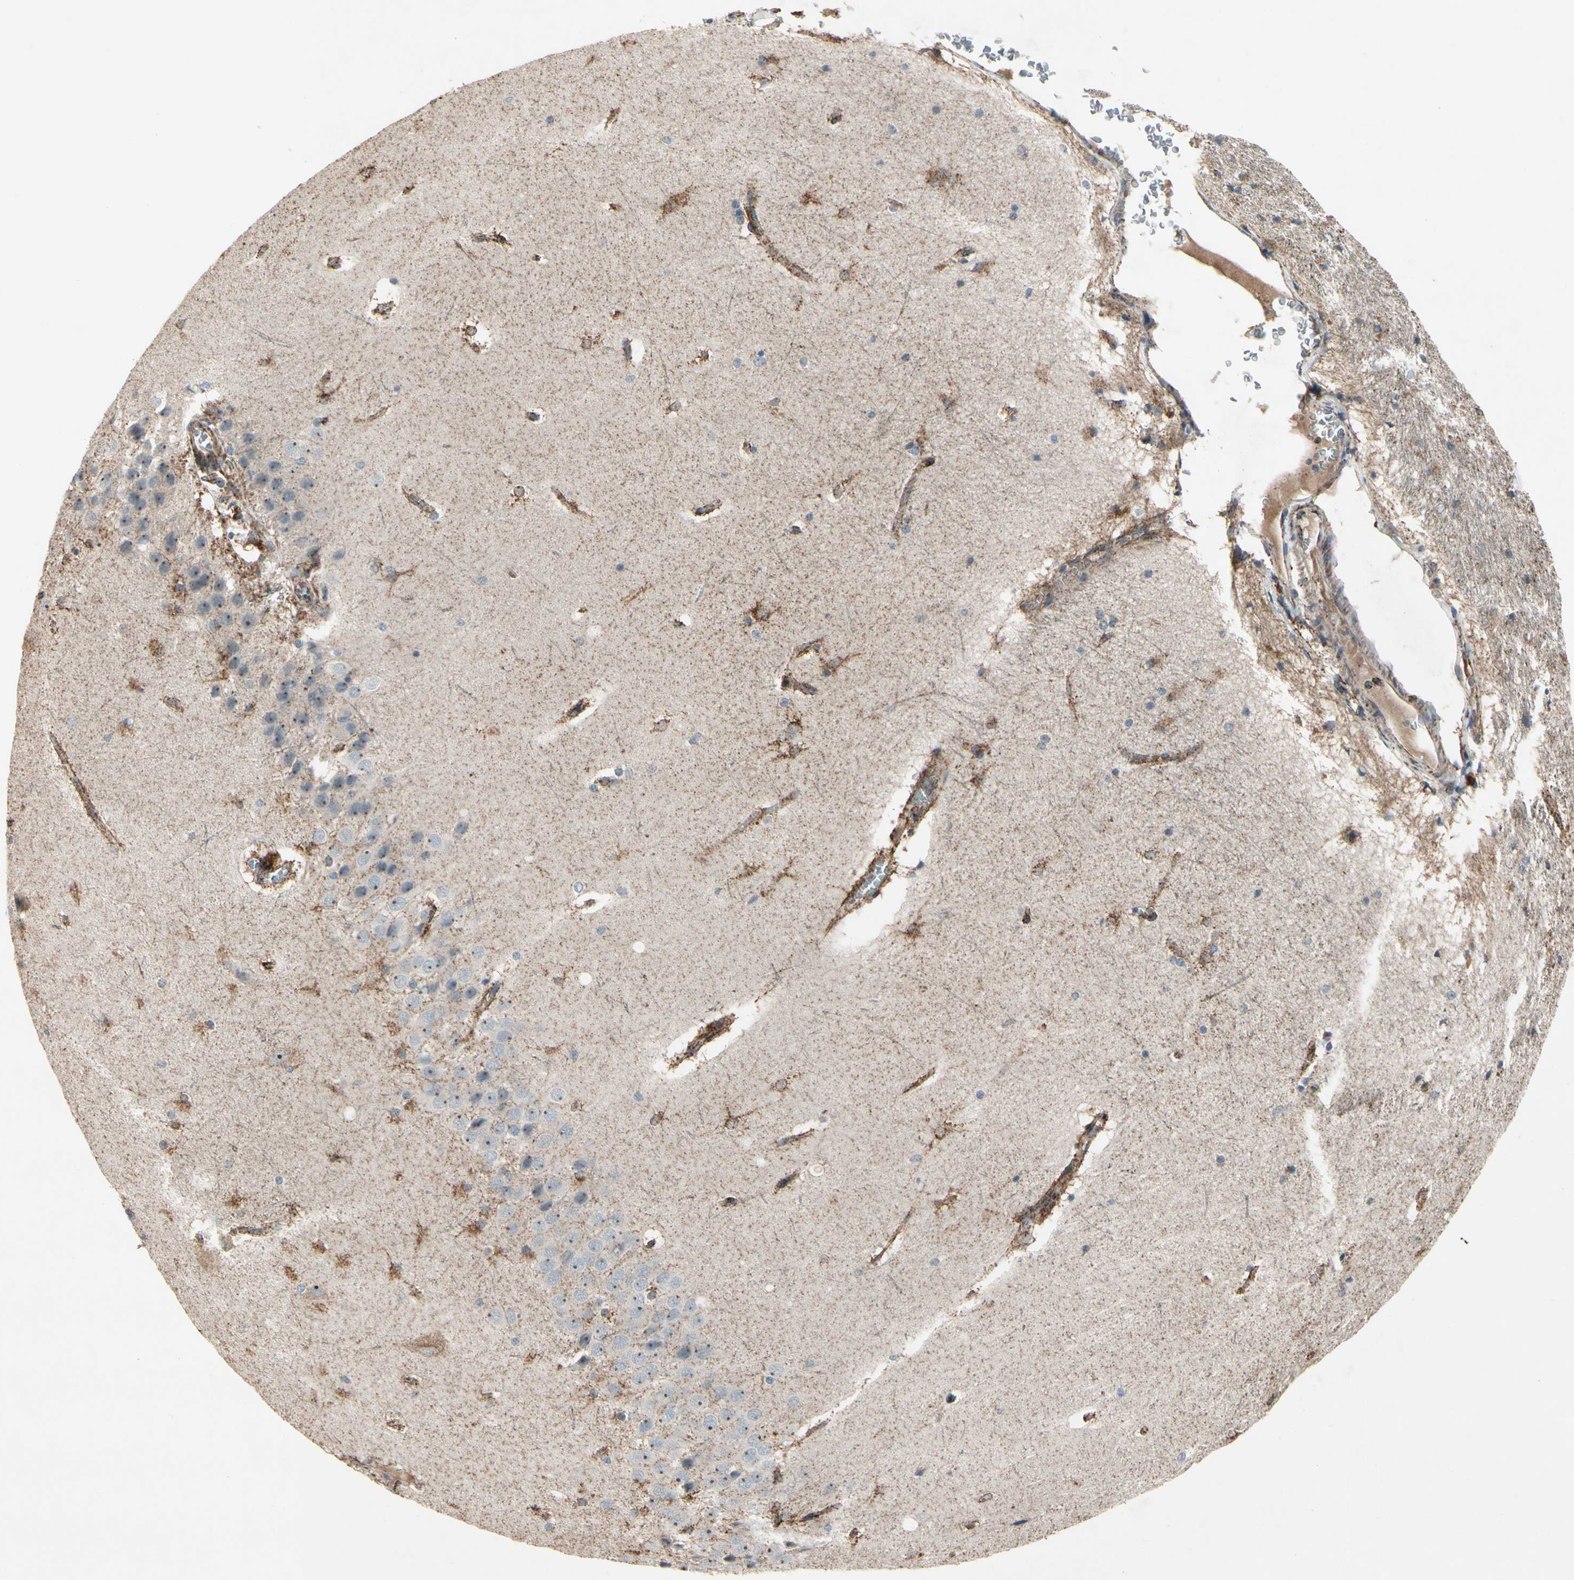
{"staining": {"intensity": "weak", "quantity": ">75%", "location": "cytoplasmic/membranous"}, "tissue": "hippocampus", "cell_type": "Glial cells", "image_type": "normal", "snomed": [{"axis": "morphology", "description": "Normal tissue, NOS"}, {"axis": "topography", "description": "Hippocampus"}], "caption": "Glial cells show low levels of weak cytoplasmic/membranous expression in about >75% of cells in benign hippocampus. (DAB (3,3'-diaminobenzidine) IHC with brightfield microscopy, high magnification).", "gene": "CPT1A", "patient": {"sex": "female", "age": 19}}